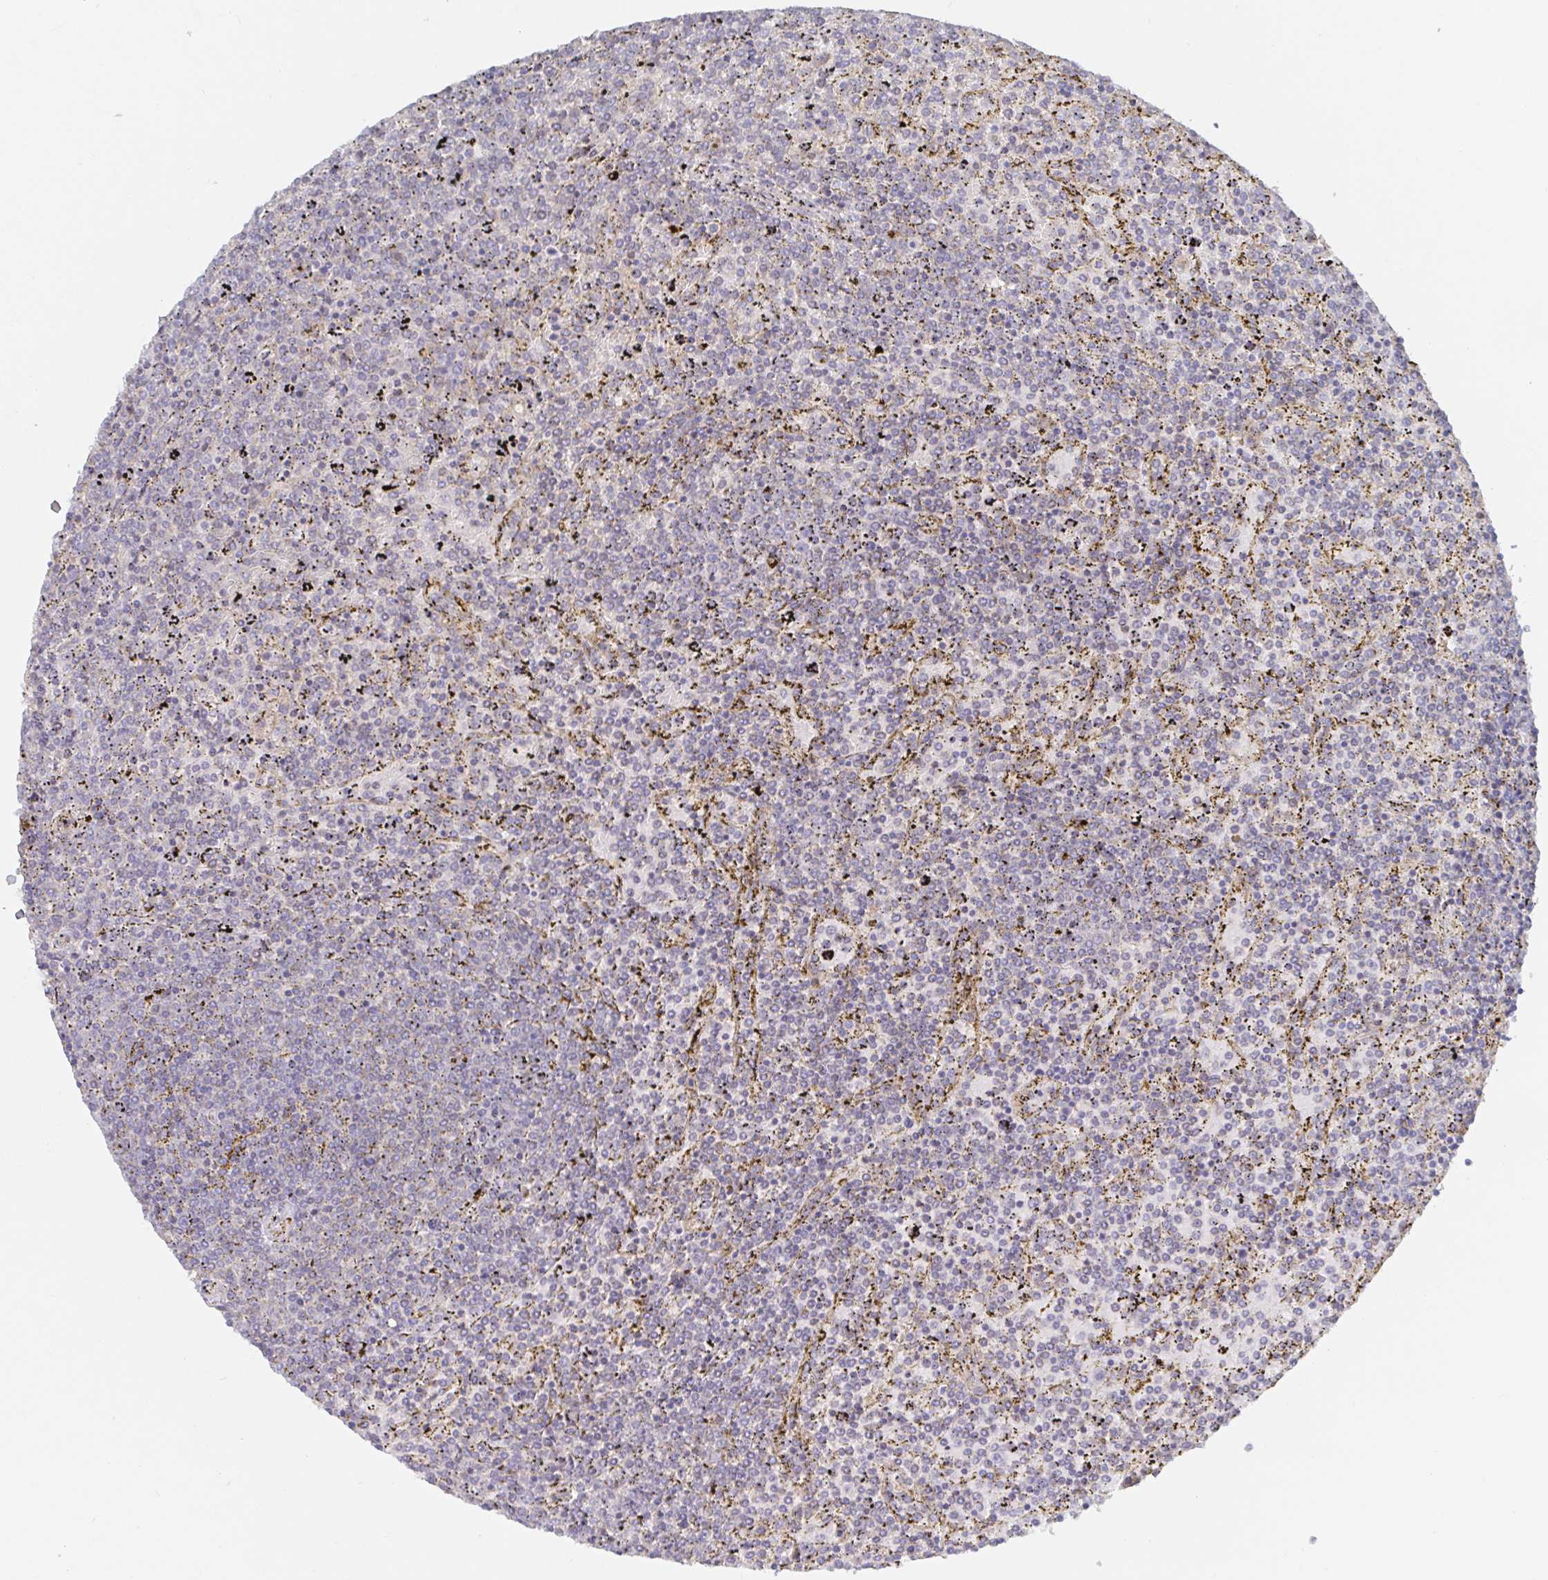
{"staining": {"intensity": "negative", "quantity": "none", "location": "none"}, "tissue": "lymphoma", "cell_type": "Tumor cells", "image_type": "cancer", "snomed": [{"axis": "morphology", "description": "Malignant lymphoma, non-Hodgkin's type, Low grade"}, {"axis": "topography", "description": "Spleen"}], "caption": "Tumor cells show no significant positivity in low-grade malignant lymphoma, non-Hodgkin's type. Brightfield microscopy of immunohistochemistry (IHC) stained with DAB (brown) and hematoxylin (blue), captured at high magnification.", "gene": "IRAK2", "patient": {"sex": "female", "age": 77}}